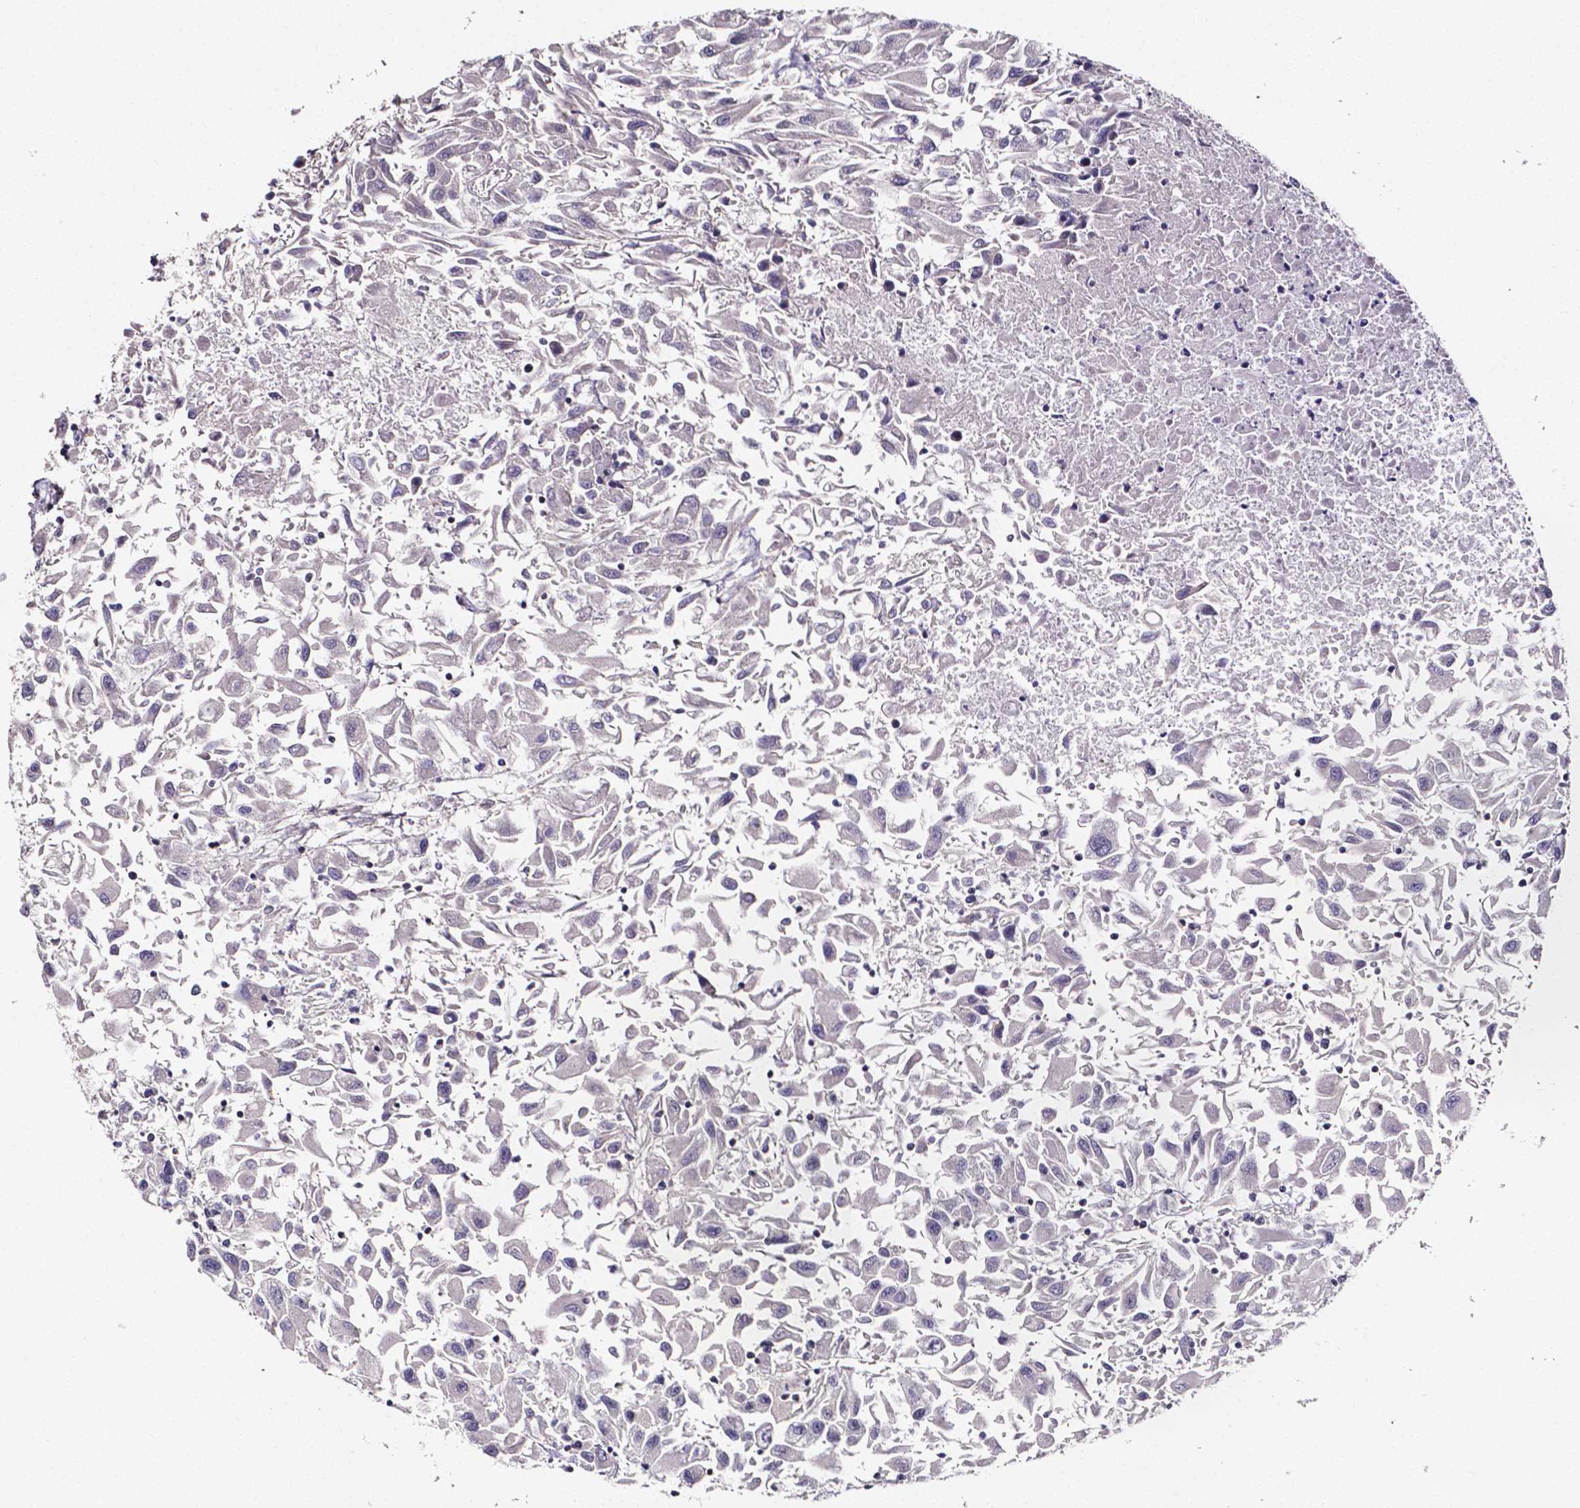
{"staining": {"intensity": "negative", "quantity": "none", "location": "none"}, "tissue": "renal cancer", "cell_type": "Tumor cells", "image_type": "cancer", "snomed": [{"axis": "morphology", "description": "Adenocarcinoma, NOS"}, {"axis": "topography", "description": "Kidney"}], "caption": "DAB (3,3'-diaminobenzidine) immunohistochemical staining of renal adenocarcinoma displays no significant expression in tumor cells.", "gene": "THEMIS", "patient": {"sex": "female", "age": 76}}